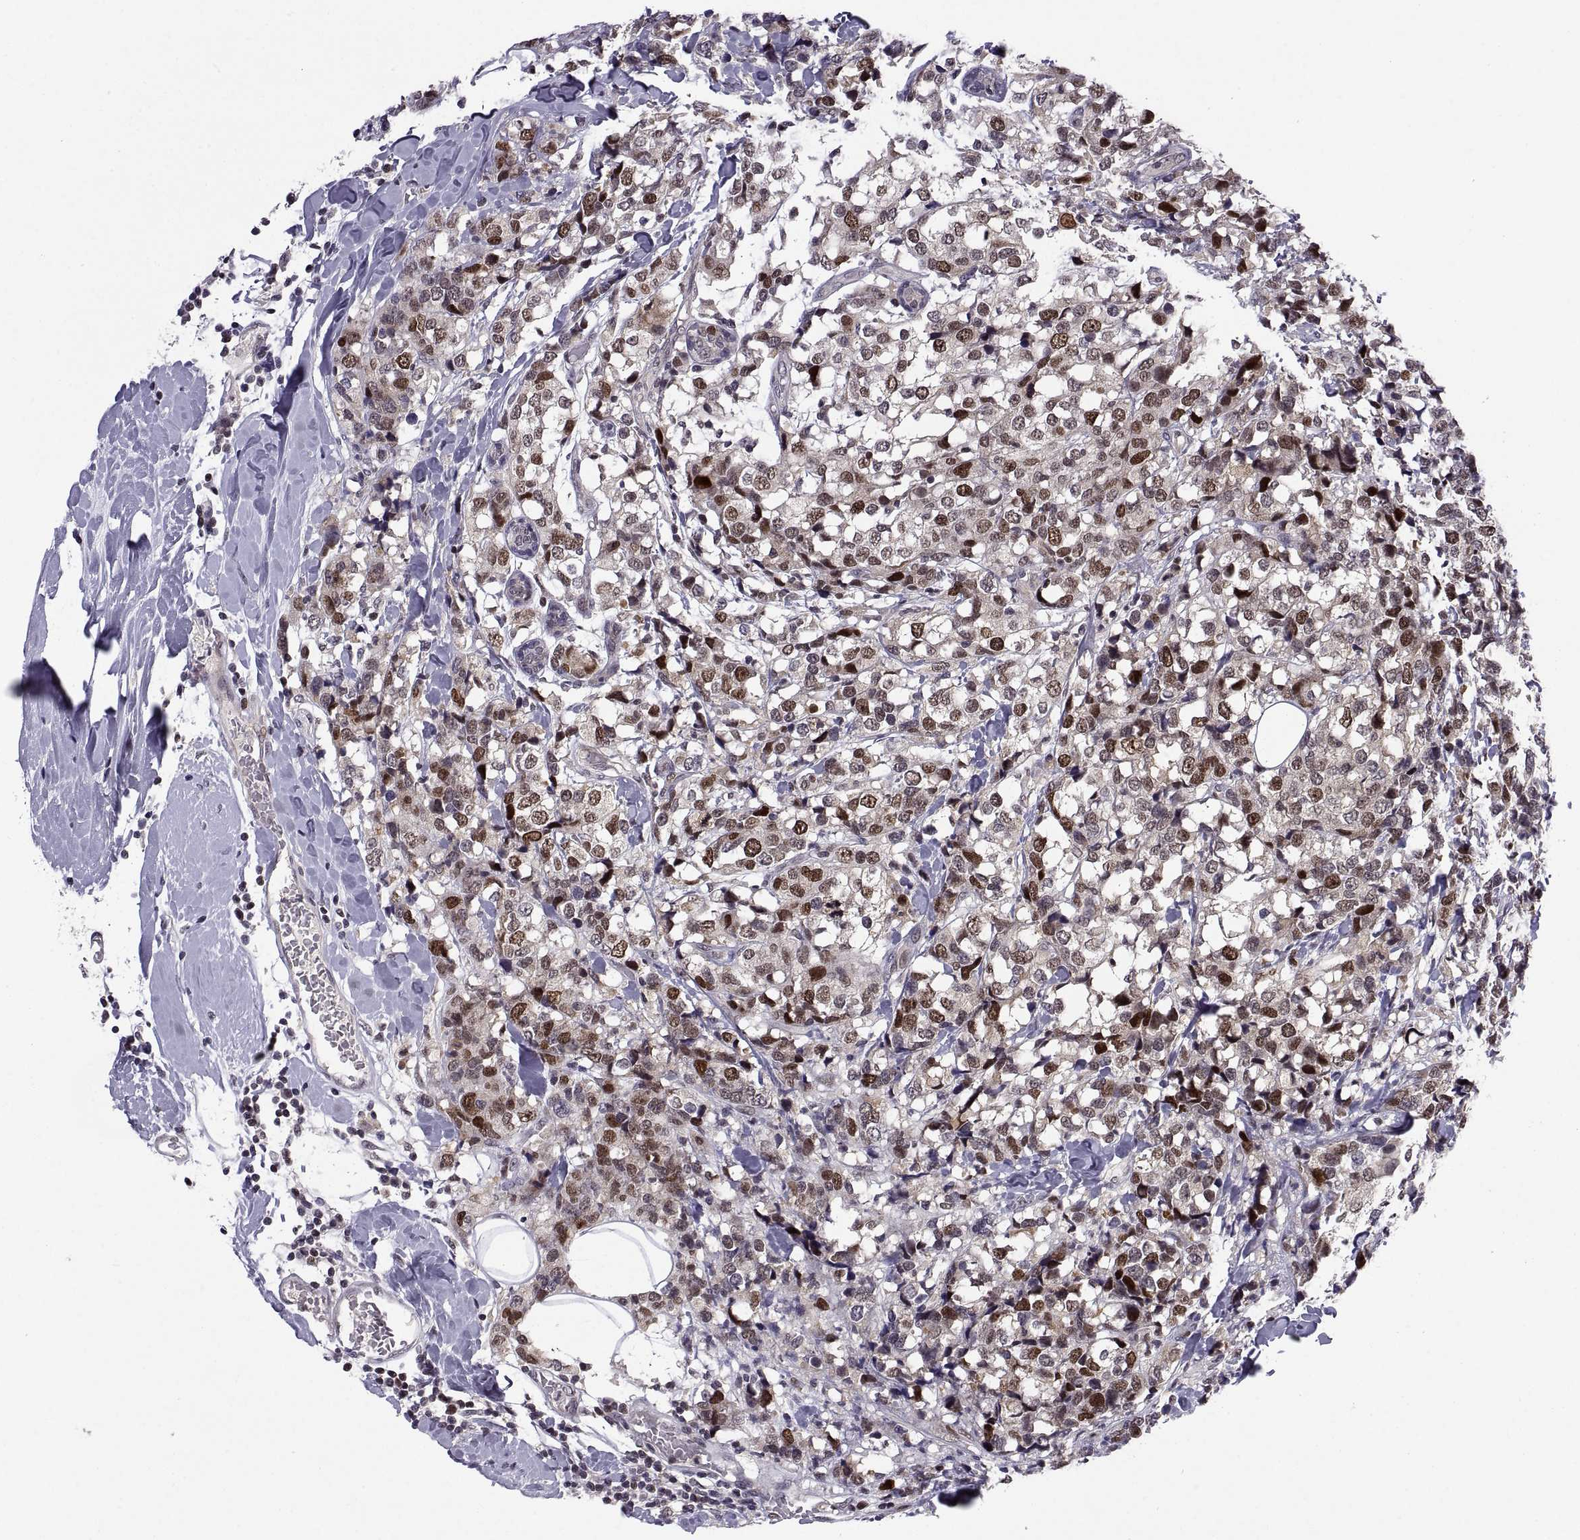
{"staining": {"intensity": "strong", "quantity": "<25%", "location": "nuclear"}, "tissue": "breast cancer", "cell_type": "Tumor cells", "image_type": "cancer", "snomed": [{"axis": "morphology", "description": "Lobular carcinoma"}, {"axis": "topography", "description": "Breast"}], "caption": "Protein expression analysis of breast cancer demonstrates strong nuclear expression in approximately <25% of tumor cells.", "gene": "CHFR", "patient": {"sex": "female", "age": 59}}